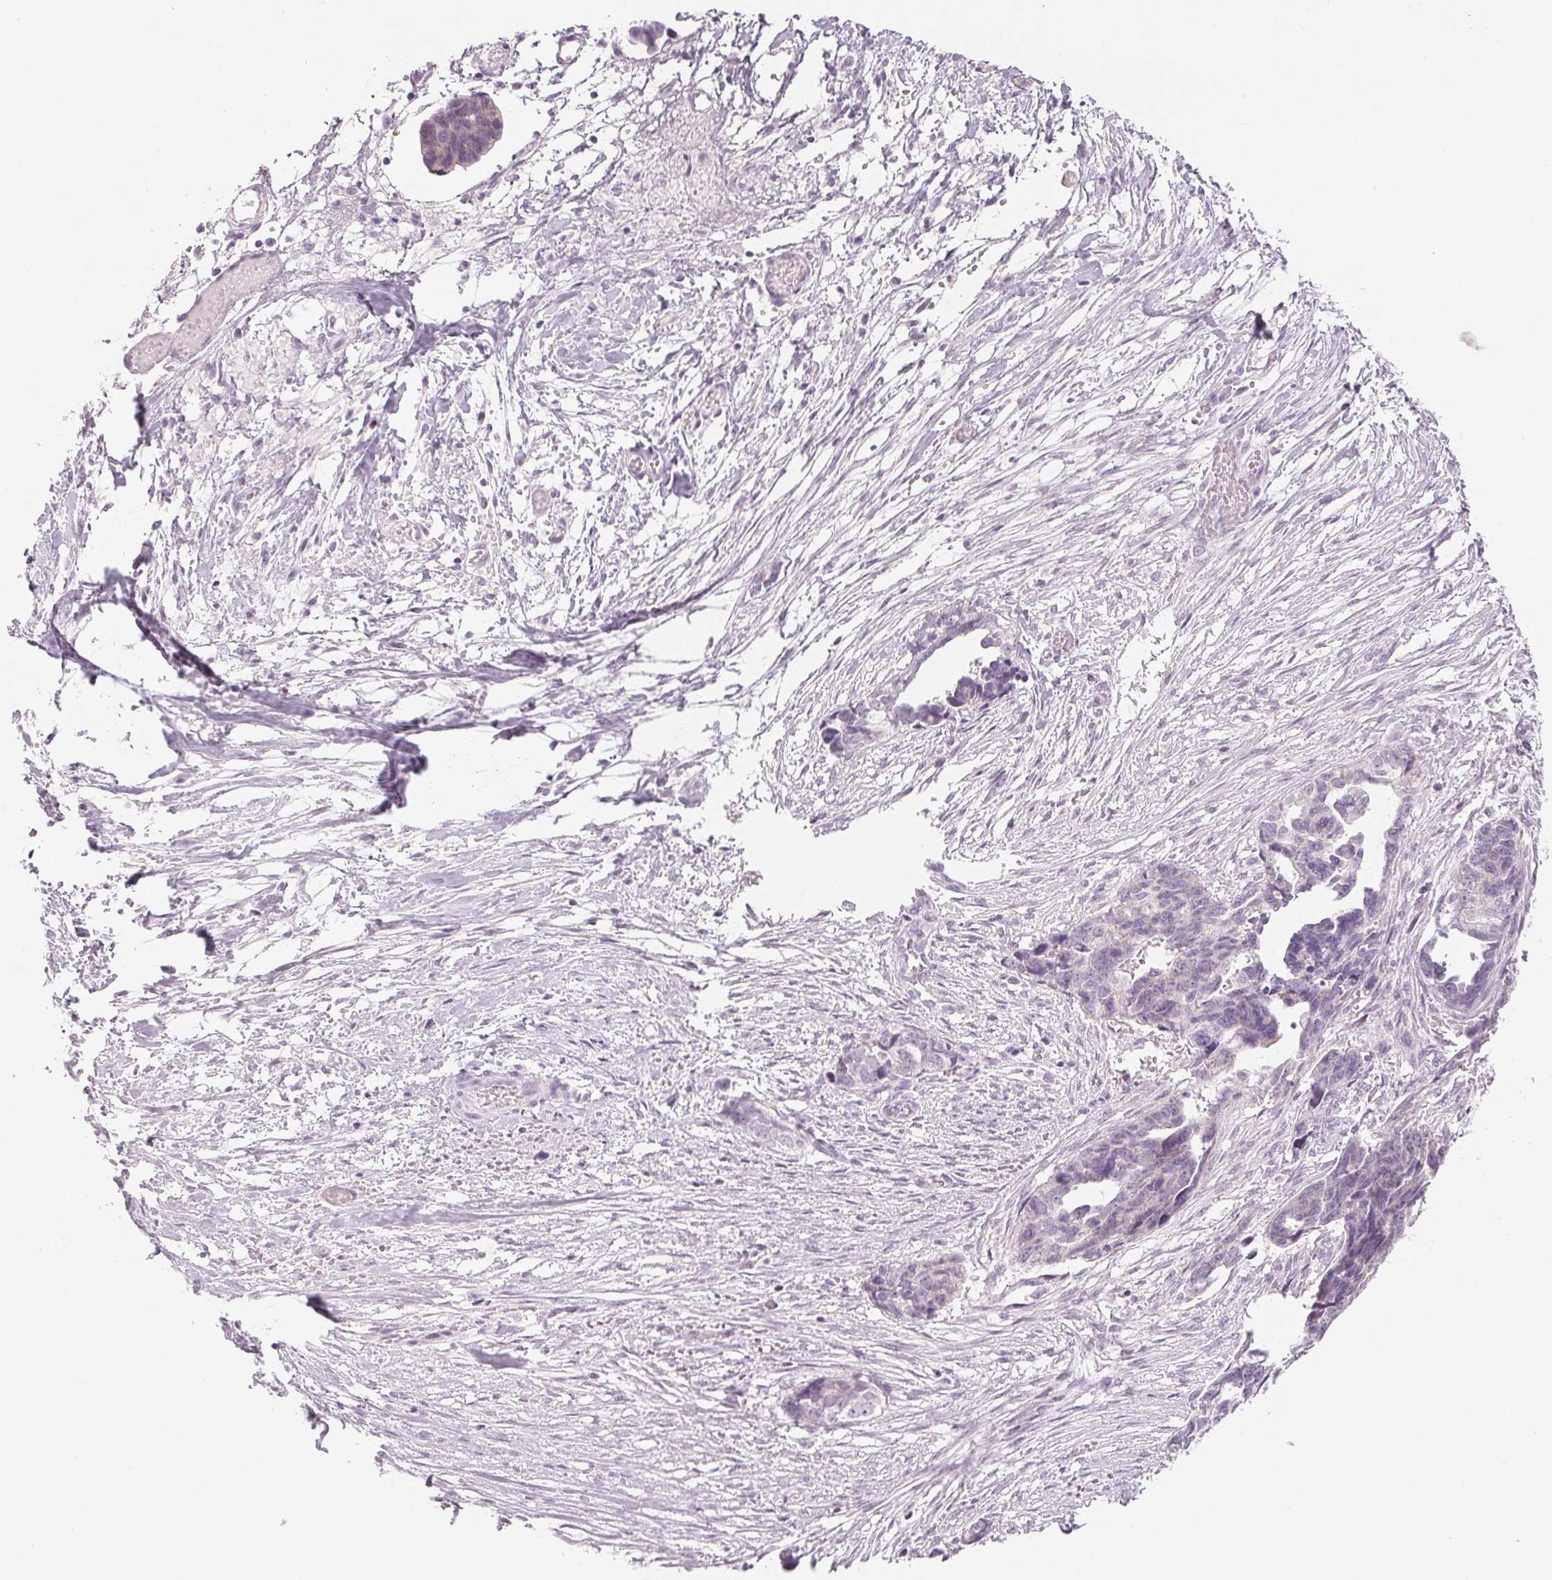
{"staining": {"intensity": "negative", "quantity": "none", "location": "none"}, "tissue": "ovarian cancer", "cell_type": "Tumor cells", "image_type": "cancer", "snomed": [{"axis": "morphology", "description": "Cystadenocarcinoma, serous, NOS"}, {"axis": "topography", "description": "Ovary"}], "caption": "A histopathology image of human ovarian serous cystadenocarcinoma is negative for staining in tumor cells.", "gene": "EHHADH", "patient": {"sex": "female", "age": 69}}